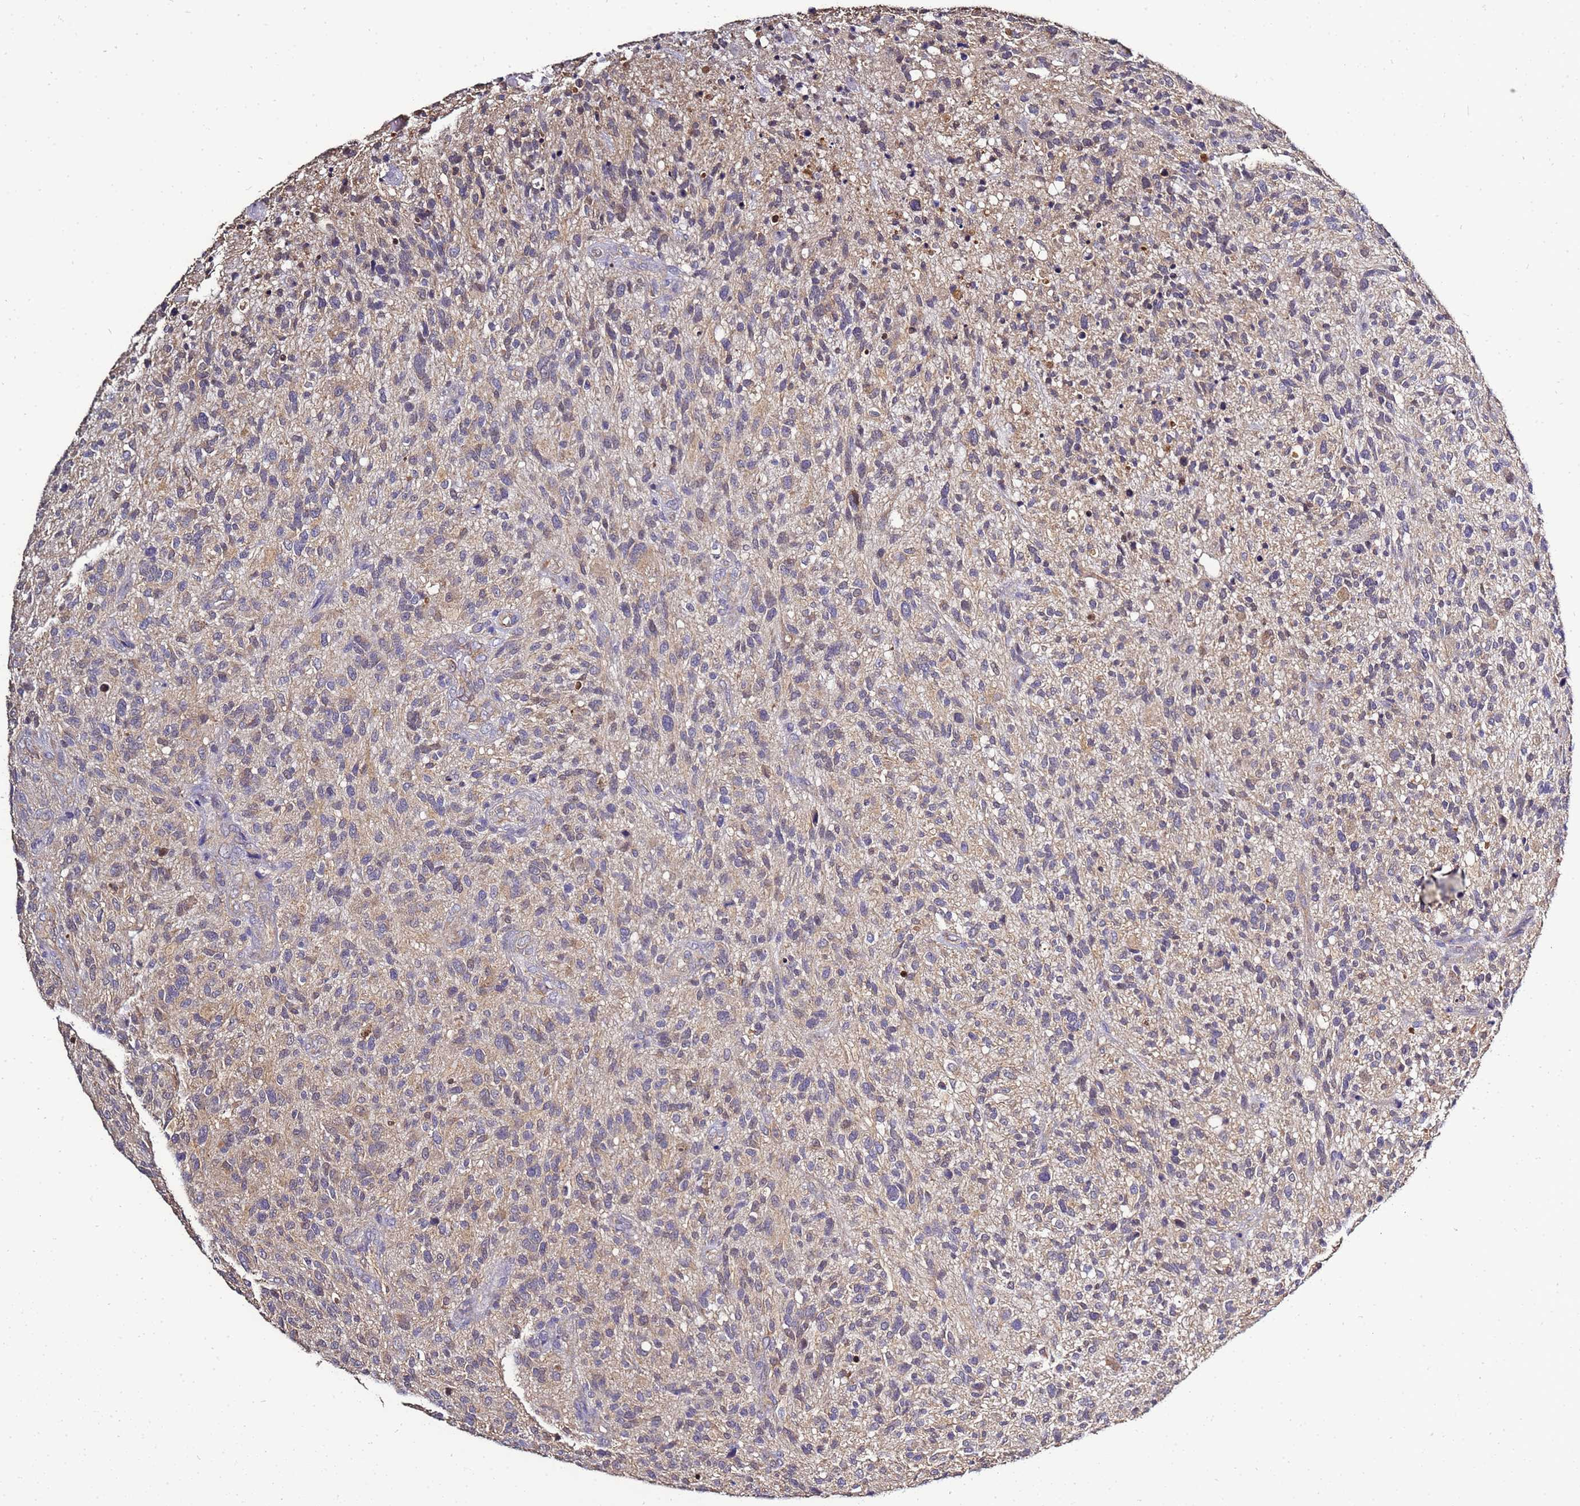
{"staining": {"intensity": "weak", "quantity": "<25%", "location": "cytoplasmic/membranous"}, "tissue": "glioma", "cell_type": "Tumor cells", "image_type": "cancer", "snomed": [{"axis": "morphology", "description": "Glioma, malignant, High grade"}, {"axis": "topography", "description": "Brain"}], "caption": "Immunohistochemistry of human glioma reveals no expression in tumor cells.", "gene": "ENOPH1", "patient": {"sex": "male", "age": 47}}